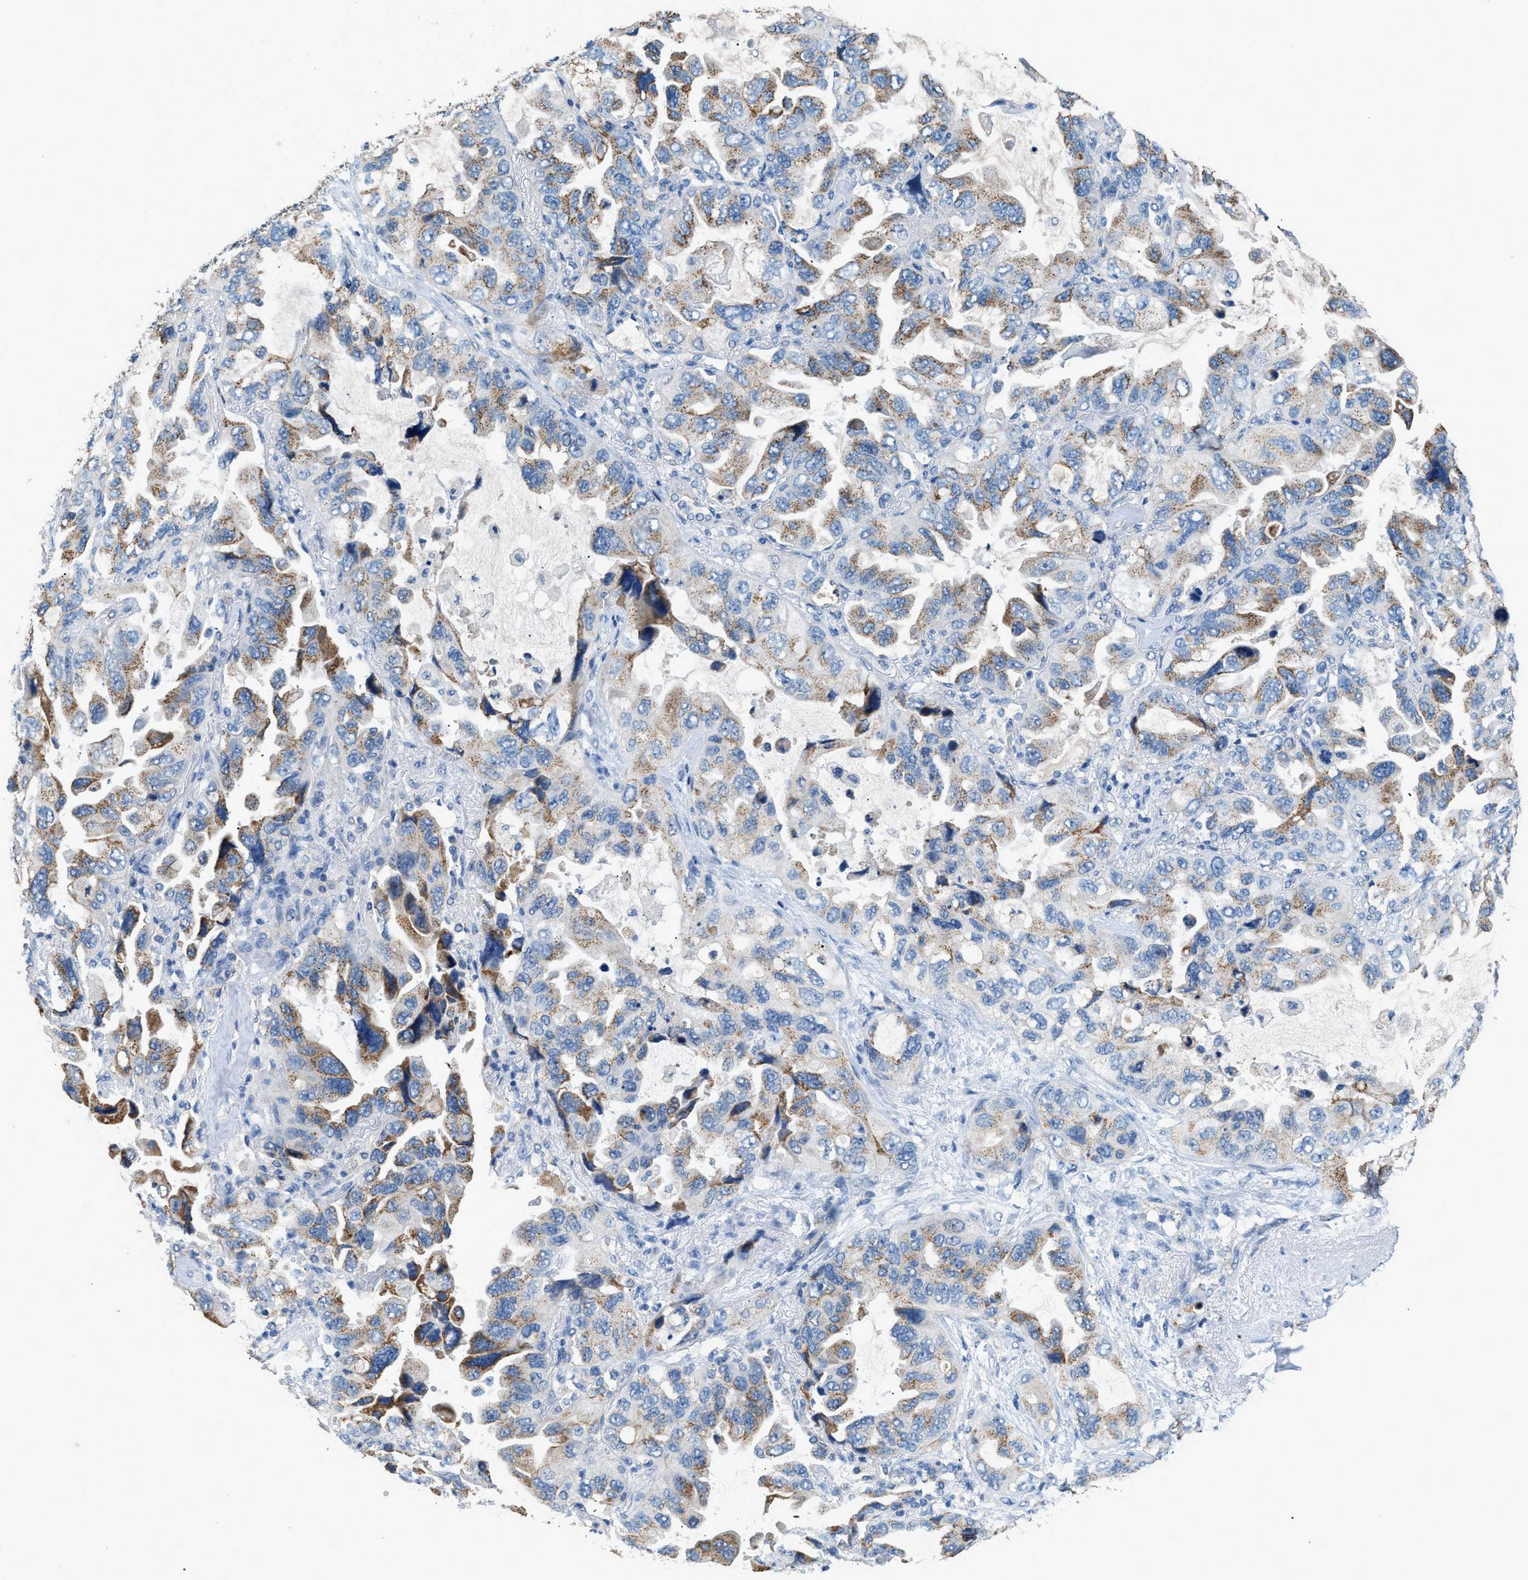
{"staining": {"intensity": "moderate", "quantity": ">75%", "location": "cytoplasmic/membranous"}, "tissue": "lung cancer", "cell_type": "Tumor cells", "image_type": "cancer", "snomed": [{"axis": "morphology", "description": "Squamous cell carcinoma, NOS"}, {"axis": "topography", "description": "Lung"}], "caption": "About >75% of tumor cells in human lung cancer (squamous cell carcinoma) demonstrate moderate cytoplasmic/membranous protein expression as visualized by brown immunohistochemical staining.", "gene": "GOLM1", "patient": {"sex": "female", "age": 73}}